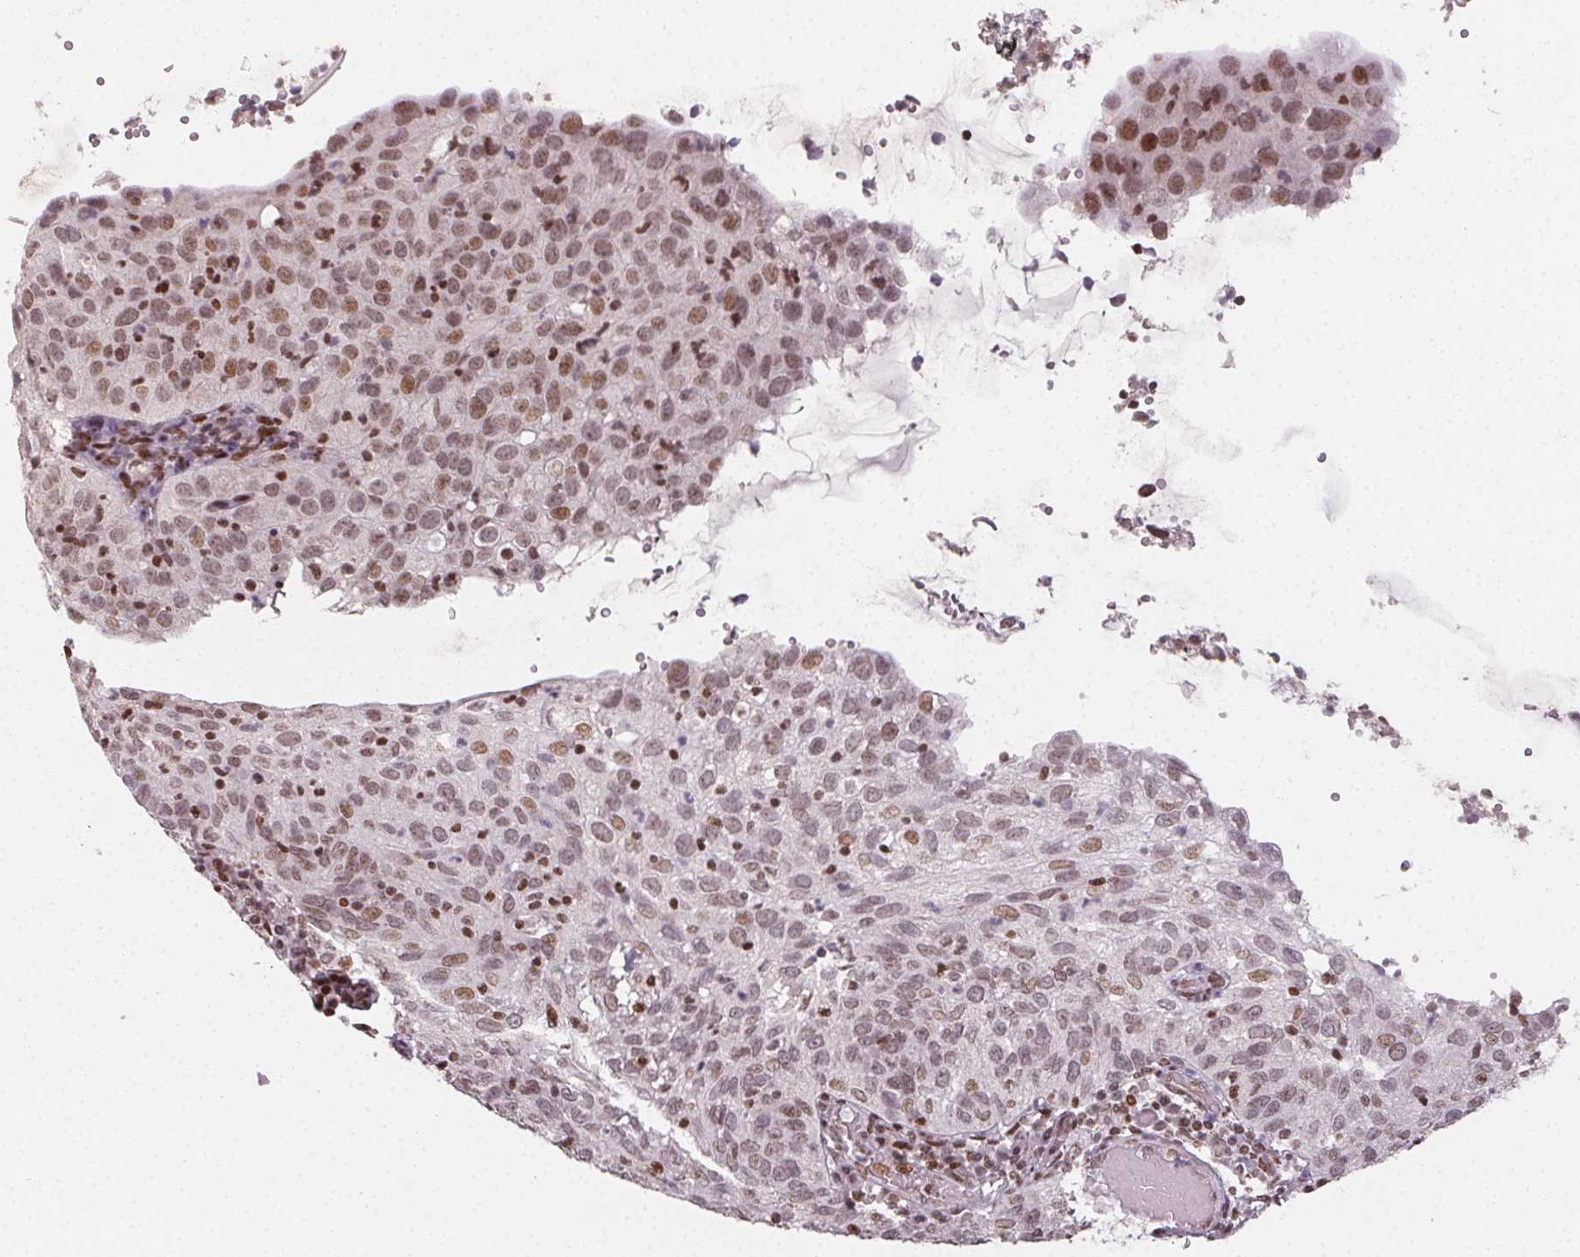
{"staining": {"intensity": "moderate", "quantity": ">75%", "location": "nuclear"}, "tissue": "cervical cancer", "cell_type": "Tumor cells", "image_type": "cancer", "snomed": [{"axis": "morphology", "description": "Squamous cell carcinoma, NOS"}, {"axis": "topography", "description": "Cervix"}], "caption": "A high-resolution image shows immunohistochemistry (IHC) staining of squamous cell carcinoma (cervical), which displays moderate nuclear staining in approximately >75% of tumor cells. The protein of interest is shown in brown color, while the nuclei are stained blue.", "gene": "KMT2A", "patient": {"sex": "female", "age": 52}}